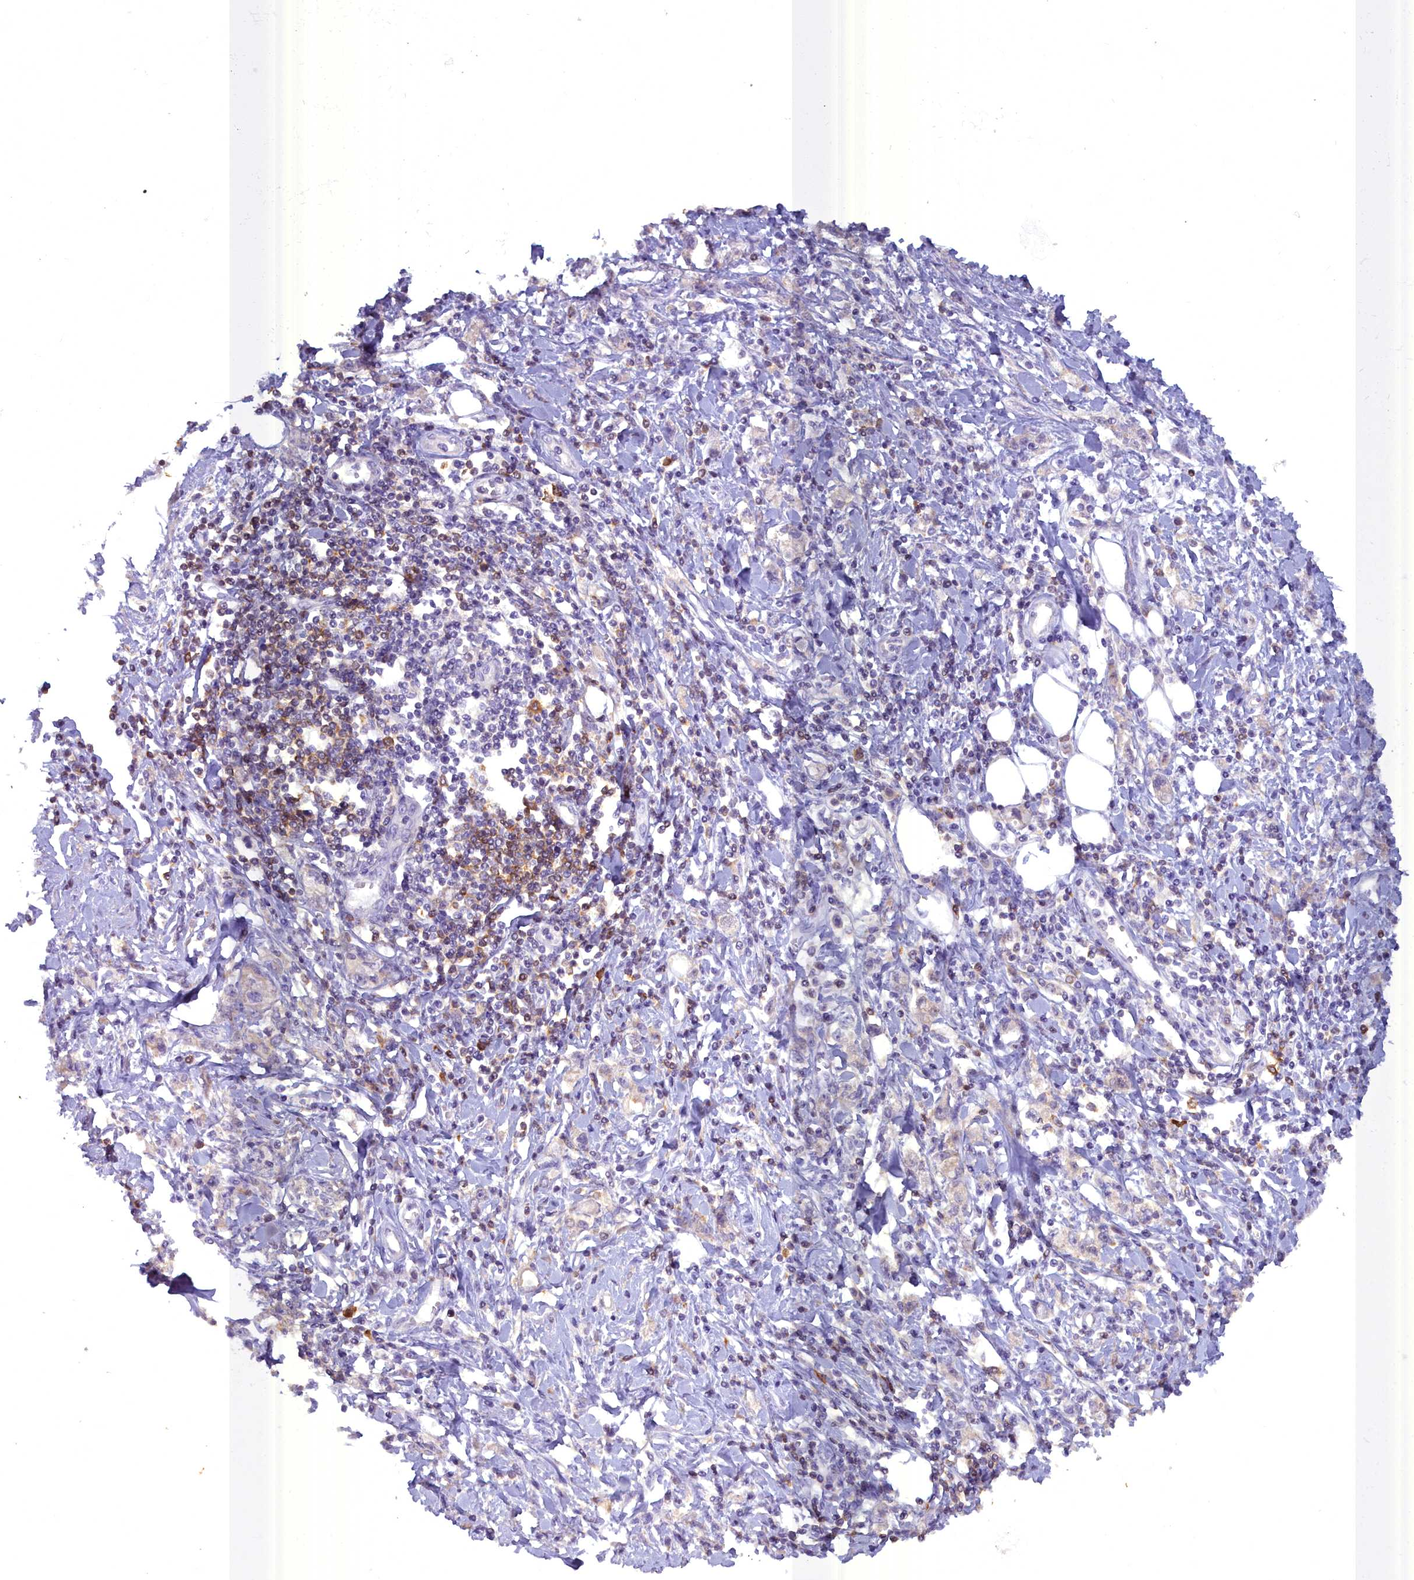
{"staining": {"intensity": "weak", "quantity": "<25%", "location": "cytoplasmic/membranous"}, "tissue": "stomach cancer", "cell_type": "Tumor cells", "image_type": "cancer", "snomed": [{"axis": "morphology", "description": "Adenocarcinoma, NOS"}, {"axis": "topography", "description": "Stomach"}], "caption": "There is no significant positivity in tumor cells of stomach cancer (adenocarcinoma).", "gene": "BLNK", "patient": {"sex": "female", "age": 76}}